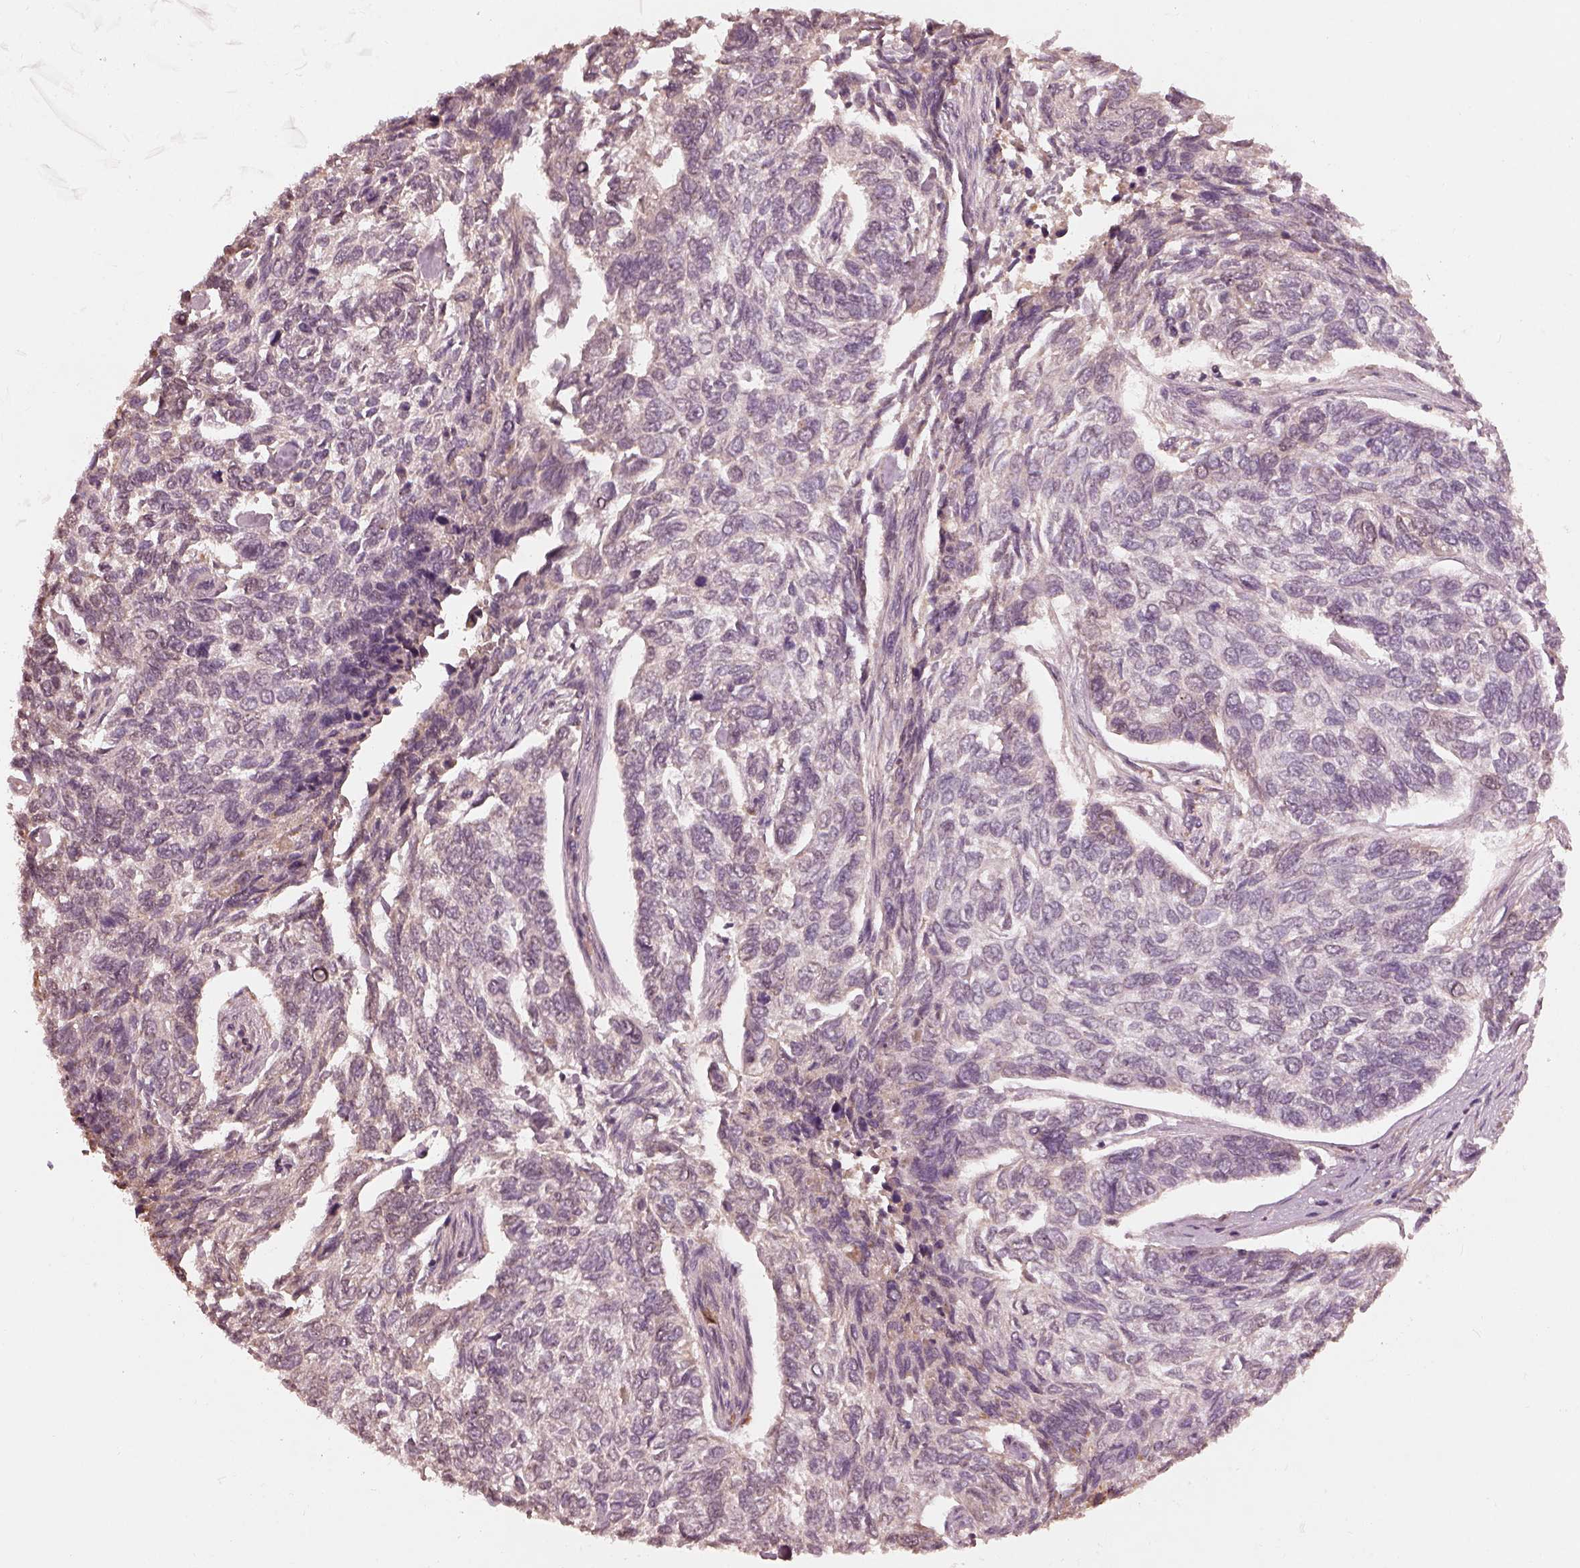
{"staining": {"intensity": "negative", "quantity": "none", "location": "none"}, "tissue": "skin cancer", "cell_type": "Tumor cells", "image_type": "cancer", "snomed": [{"axis": "morphology", "description": "Basal cell carcinoma"}, {"axis": "topography", "description": "Skin"}], "caption": "Skin cancer (basal cell carcinoma) stained for a protein using IHC reveals no positivity tumor cells.", "gene": "CALR3", "patient": {"sex": "female", "age": 65}}